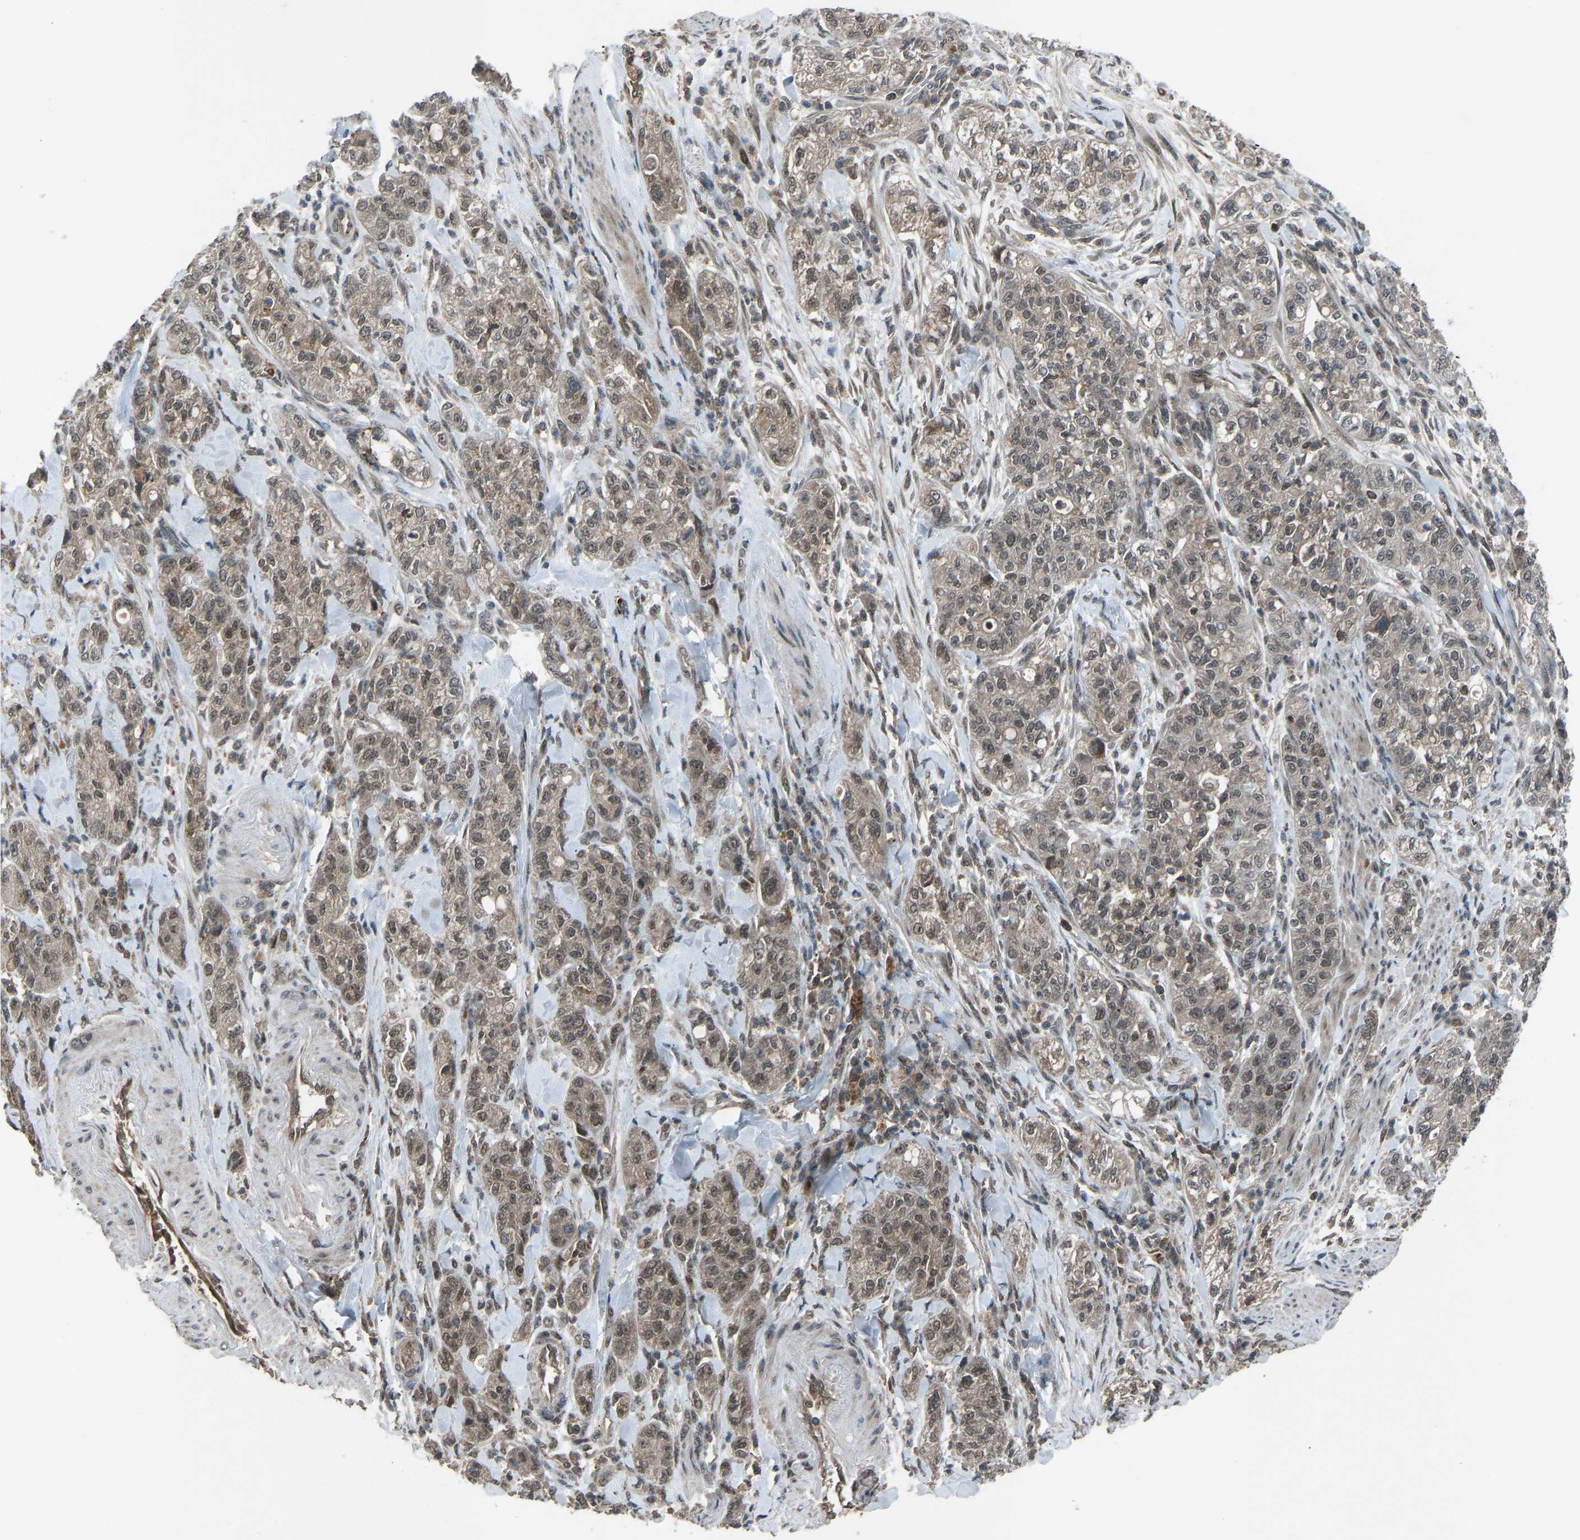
{"staining": {"intensity": "moderate", "quantity": ">75%", "location": "cytoplasmic/membranous,nuclear"}, "tissue": "pancreatic cancer", "cell_type": "Tumor cells", "image_type": "cancer", "snomed": [{"axis": "morphology", "description": "Adenocarcinoma, NOS"}, {"axis": "topography", "description": "Pancreas"}], "caption": "Approximately >75% of tumor cells in human pancreatic adenocarcinoma display moderate cytoplasmic/membranous and nuclear protein expression as visualized by brown immunohistochemical staining.", "gene": "SLC43A1", "patient": {"sex": "female", "age": 78}}